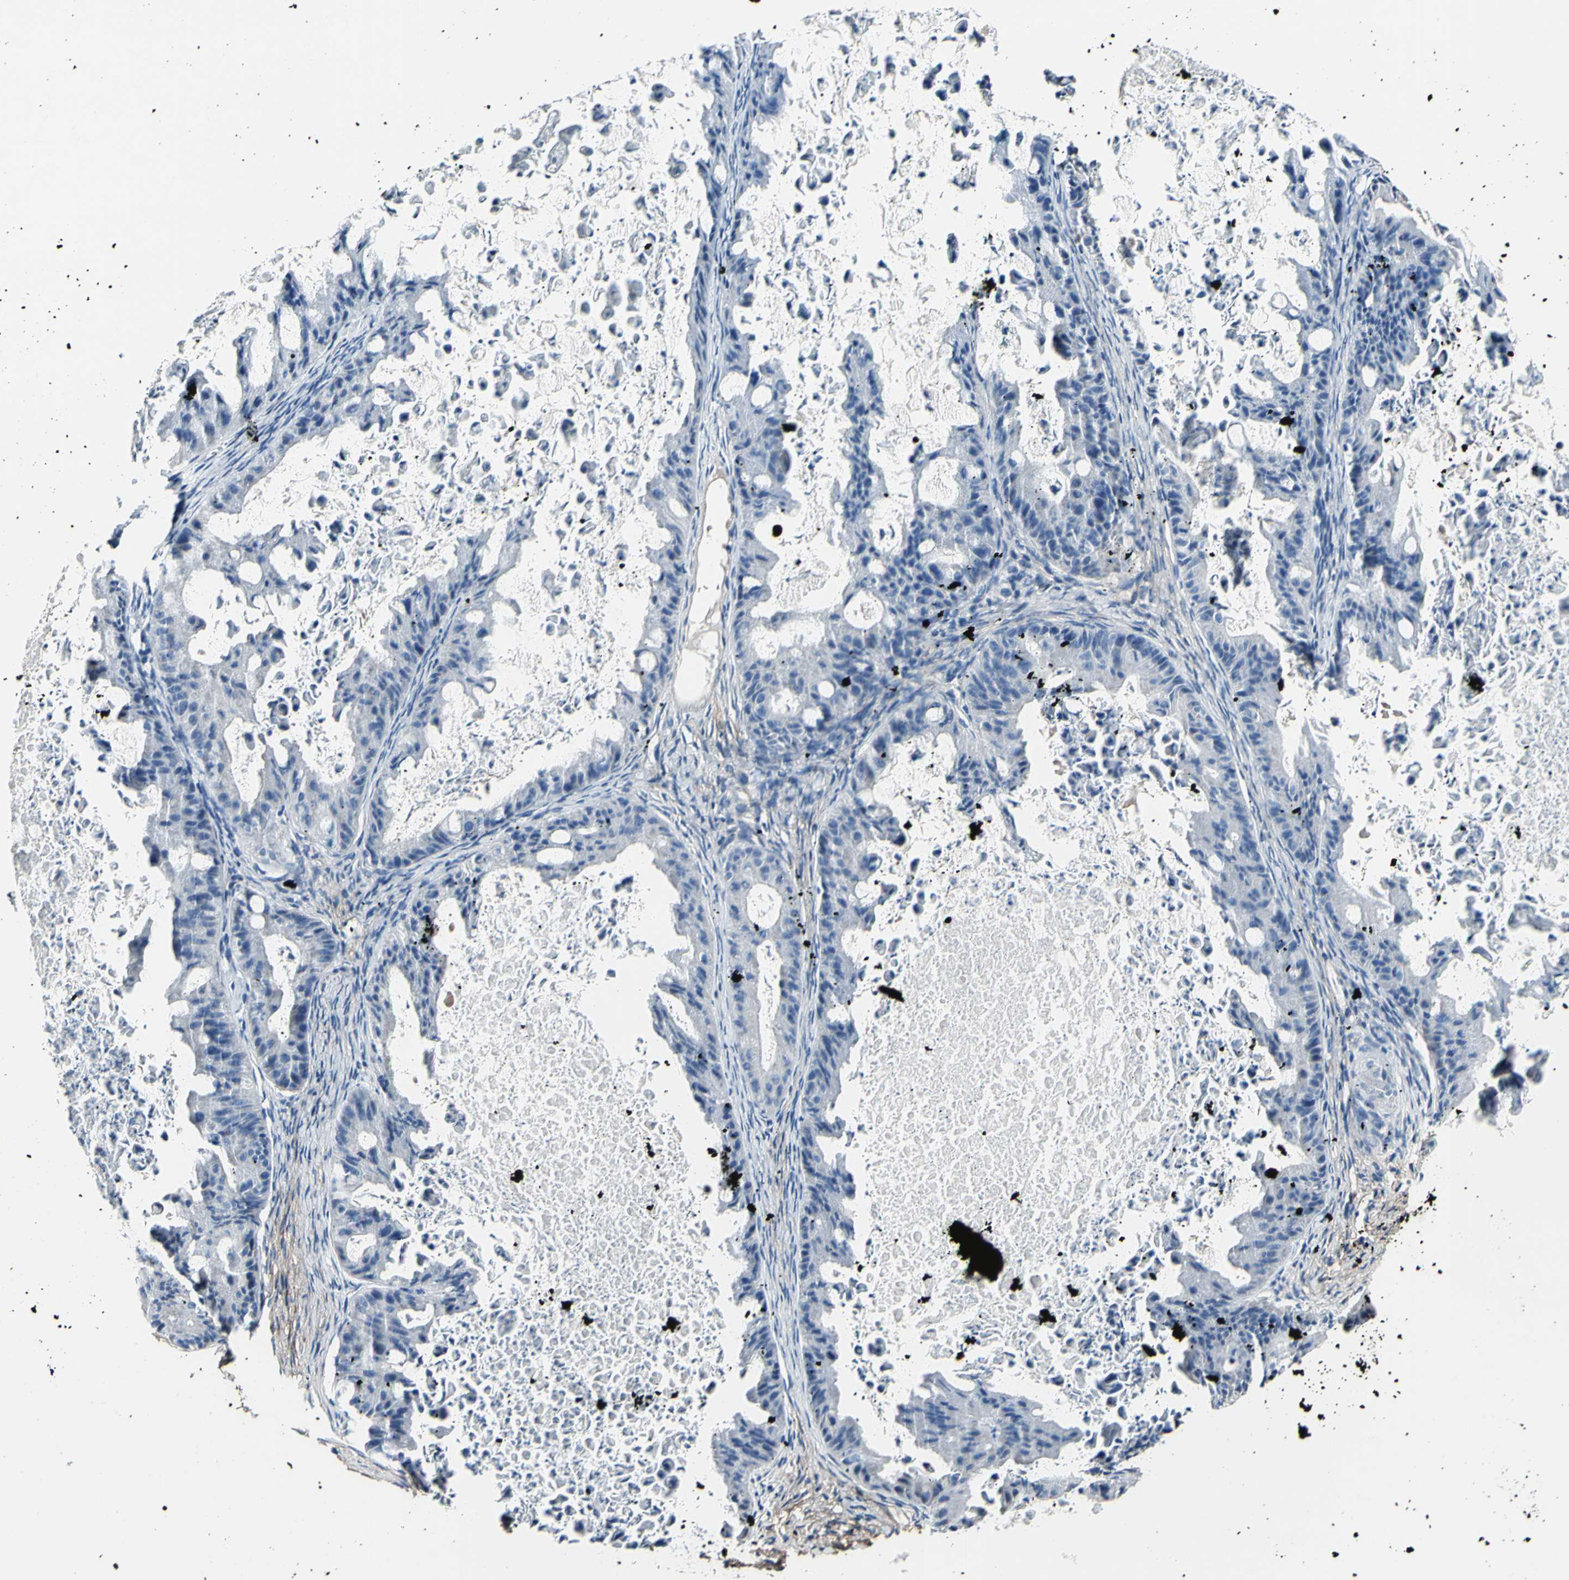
{"staining": {"intensity": "negative", "quantity": "none", "location": "none"}, "tissue": "ovarian cancer", "cell_type": "Tumor cells", "image_type": "cancer", "snomed": [{"axis": "morphology", "description": "Cystadenocarcinoma, mucinous, NOS"}, {"axis": "topography", "description": "Ovary"}], "caption": "An immunohistochemistry image of ovarian cancer is shown. There is no staining in tumor cells of ovarian cancer.", "gene": "COL6A3", "patient": {"sex": "female", "age": 37}}